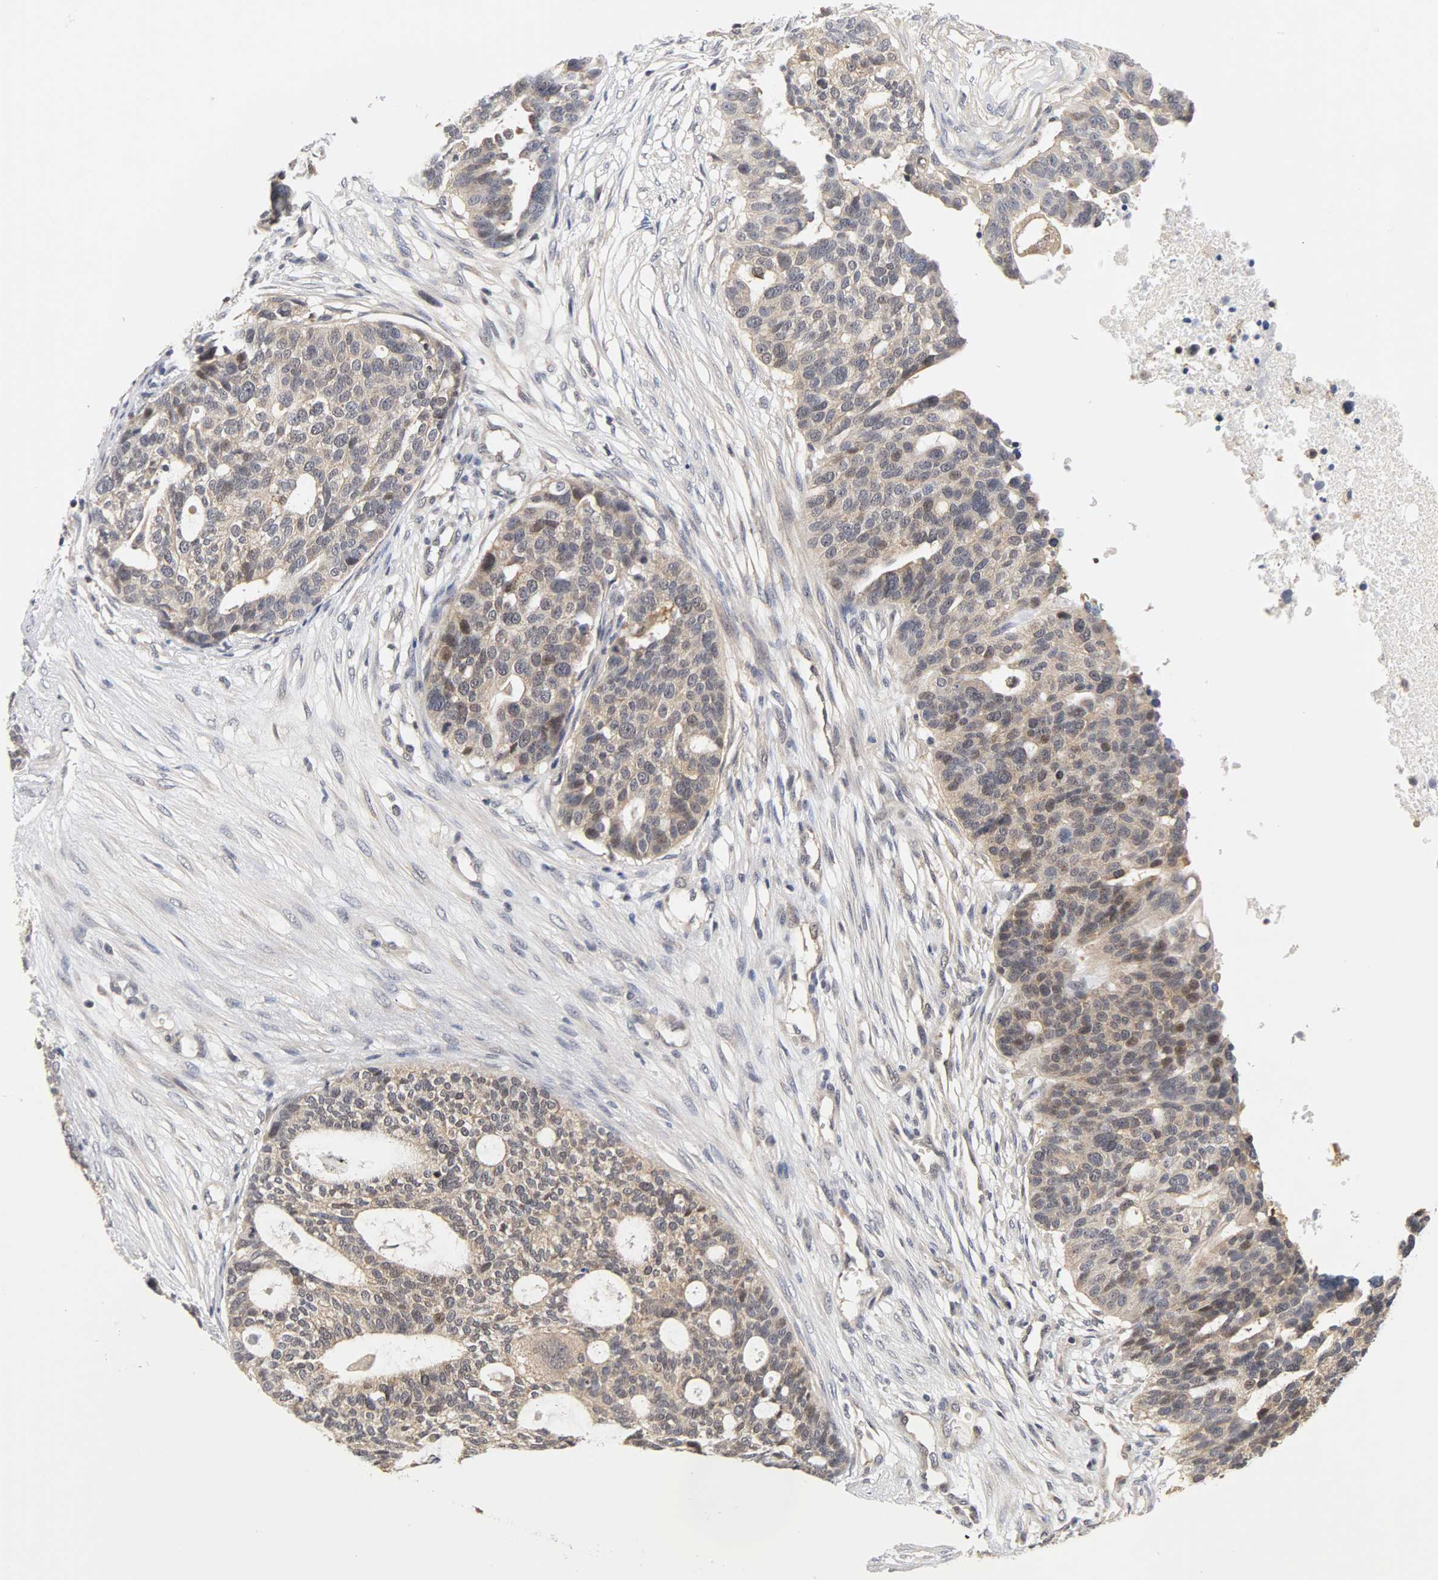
{"staining": {"intensity": "moderate", "quantity": "25%-75%", "location": "cytoplasmic/membranous,nuclear"}, "tissue": "ovarian cancer", "cell_type": "Tumor cells", "image_type": "cancer", "snomed": [{"axis": "morphology", "description": "Cystadenocarcinoma, serous, NOS"}, {"axis": "topography", "description": "Ovary"}], "caption": "Ovarian serous cystadenocarcinoma stained for a protein (brown) shows moderate cytoplasmic/membranous and nuclear positive staining in approximately 25%-75% of tumor cells.", "gene": "UBE2M", "patient": {"sex": "female", "age": 59}}